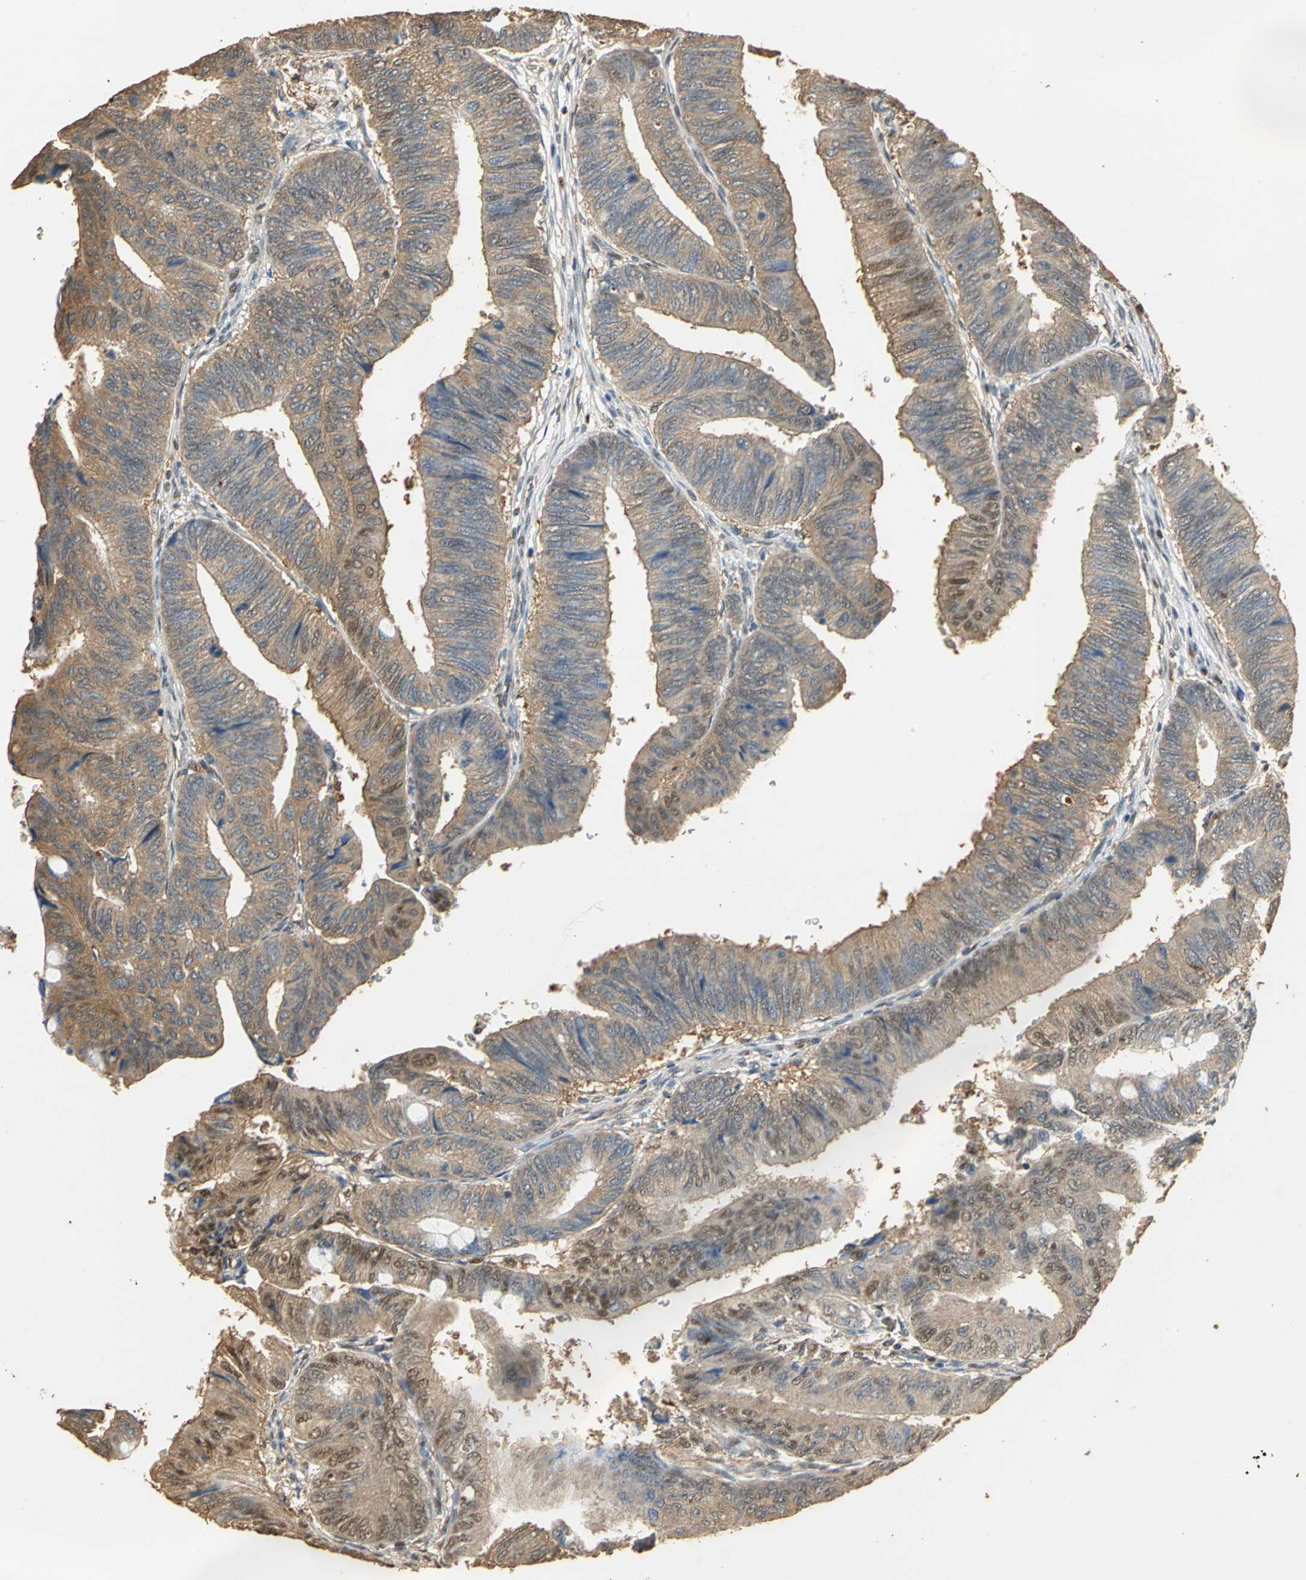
{"staining": {"intensity": "moderate", "quantity": ">75%", "location": "cytoplasmic/membranous"}, "tissue": "colorectal cancer", "cell_type": "Tumor cells", "image_type": "cancer", "snomed": [{"axis": "morphology", "description": "Normal tissue, NOS"}, {"axis": "morphology", "description": "Adenocarcinoma, NOS"}, {"axis": "topography", "description": "Rectum"}, {"axis": "topography", "description": "Peripheral nerve tissue"}], "caption": "Colorectal cancer stained for a protein shows moderate cytoplasmic/membranous positivity in tumor cells.", "gene": "GAPDH", "patient": {"sex": "male", "age": 92}}